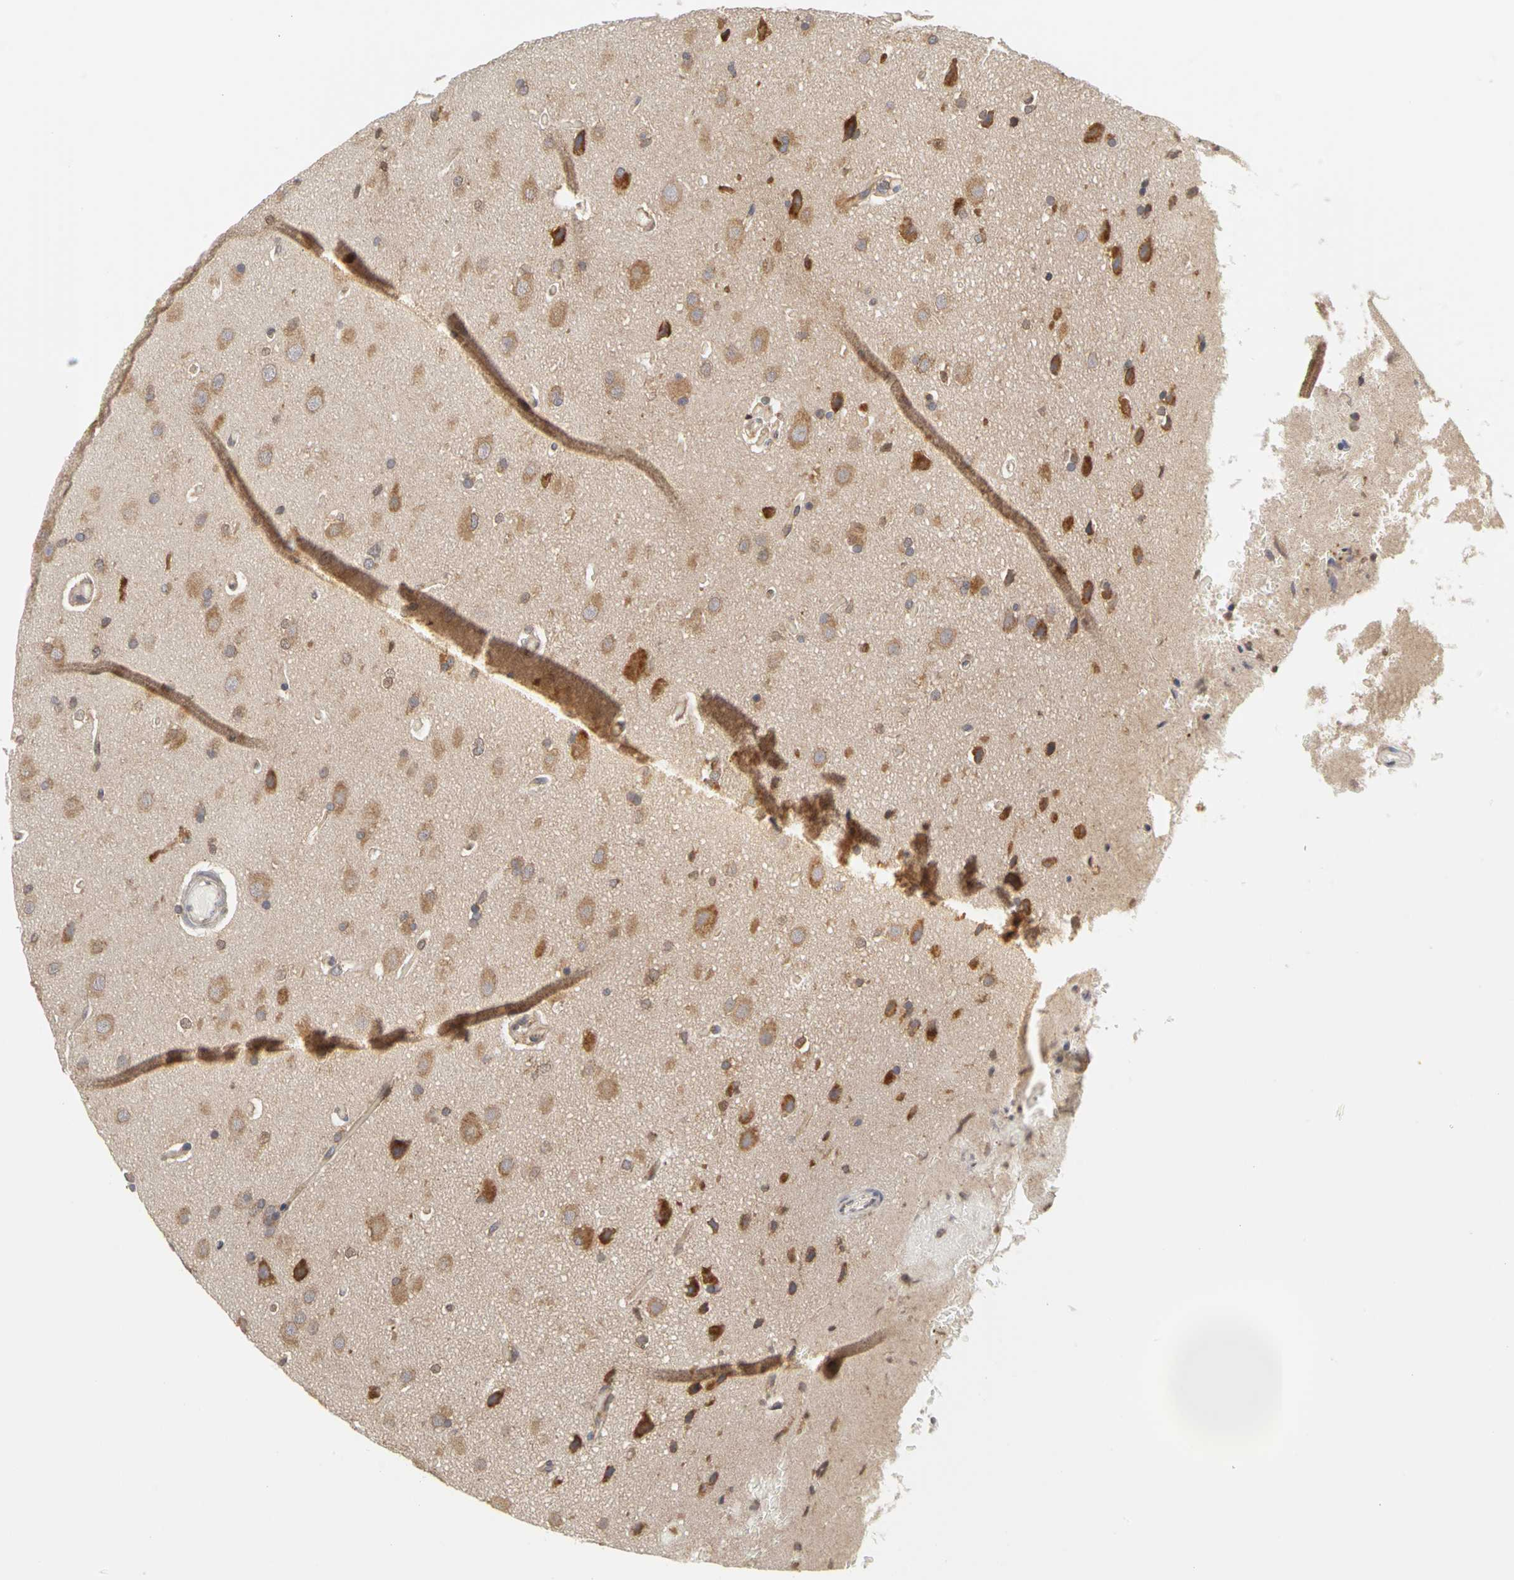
{"staining": {"intensity": "moderate", "quantity": ">75%", "location": "cytoplasmic/membranous"}, "tissue": "glioma", "cell_type": "Tumor cells", "image_type": "cancer", "snomed": [{"axis": "morphology", "description": "Glioma, malignant, Low grade"}, {"axis": "topography", "description": "Cerebral cortex"}], "caption": "Brown immunohistochemical staining in malignant low-grade glioma demonstrates moderate cytoplasmic/membranous expression in about >75% of tumor cells. (Brightfield microscopy of DAB IHC at high magnification).", "gene": "IRAK1", "patient": {"sex": "female", "age": 47}}